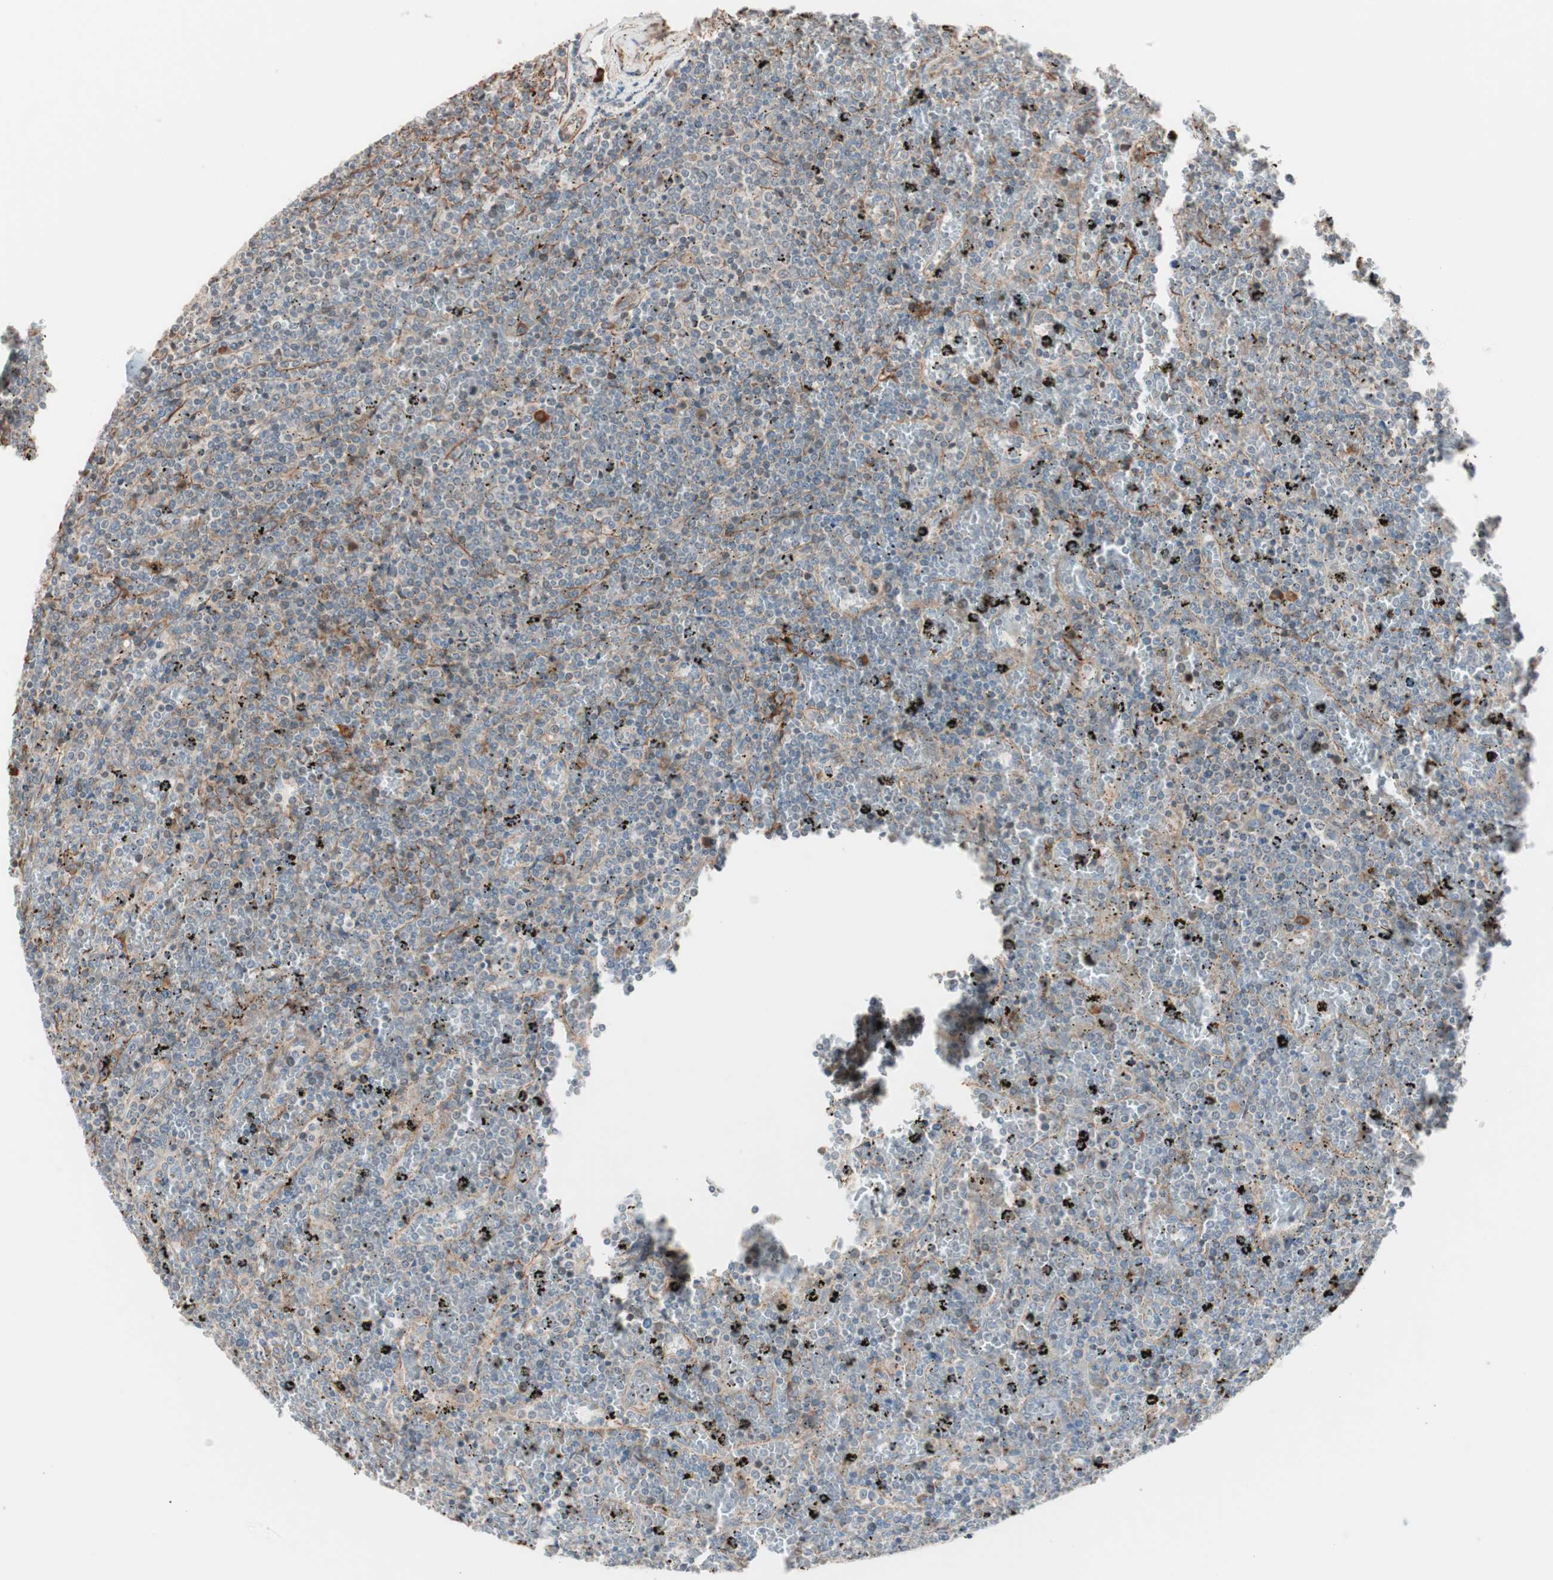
{"staining": {"intensity": "negative", "quantity": "none", "location": "none"}, "tissue": "lymphoma", "cell_type": "Tumor cells", "image_type": "cancer", "snomed": [{"axis": "morphology", "description": "Malignant lymphoma, non-Hodgkin's type, Low grade"}, {"axis": "topography", "description": "Spleen"}], "caption": "Immunohistochemistry photomicrograph of neoplastic tissue: human lymphoma stained with DAB shows no significant protein staining in tumor cells.", "gene": "ALG5", "patient": {"sex": "female", "age": 77}}